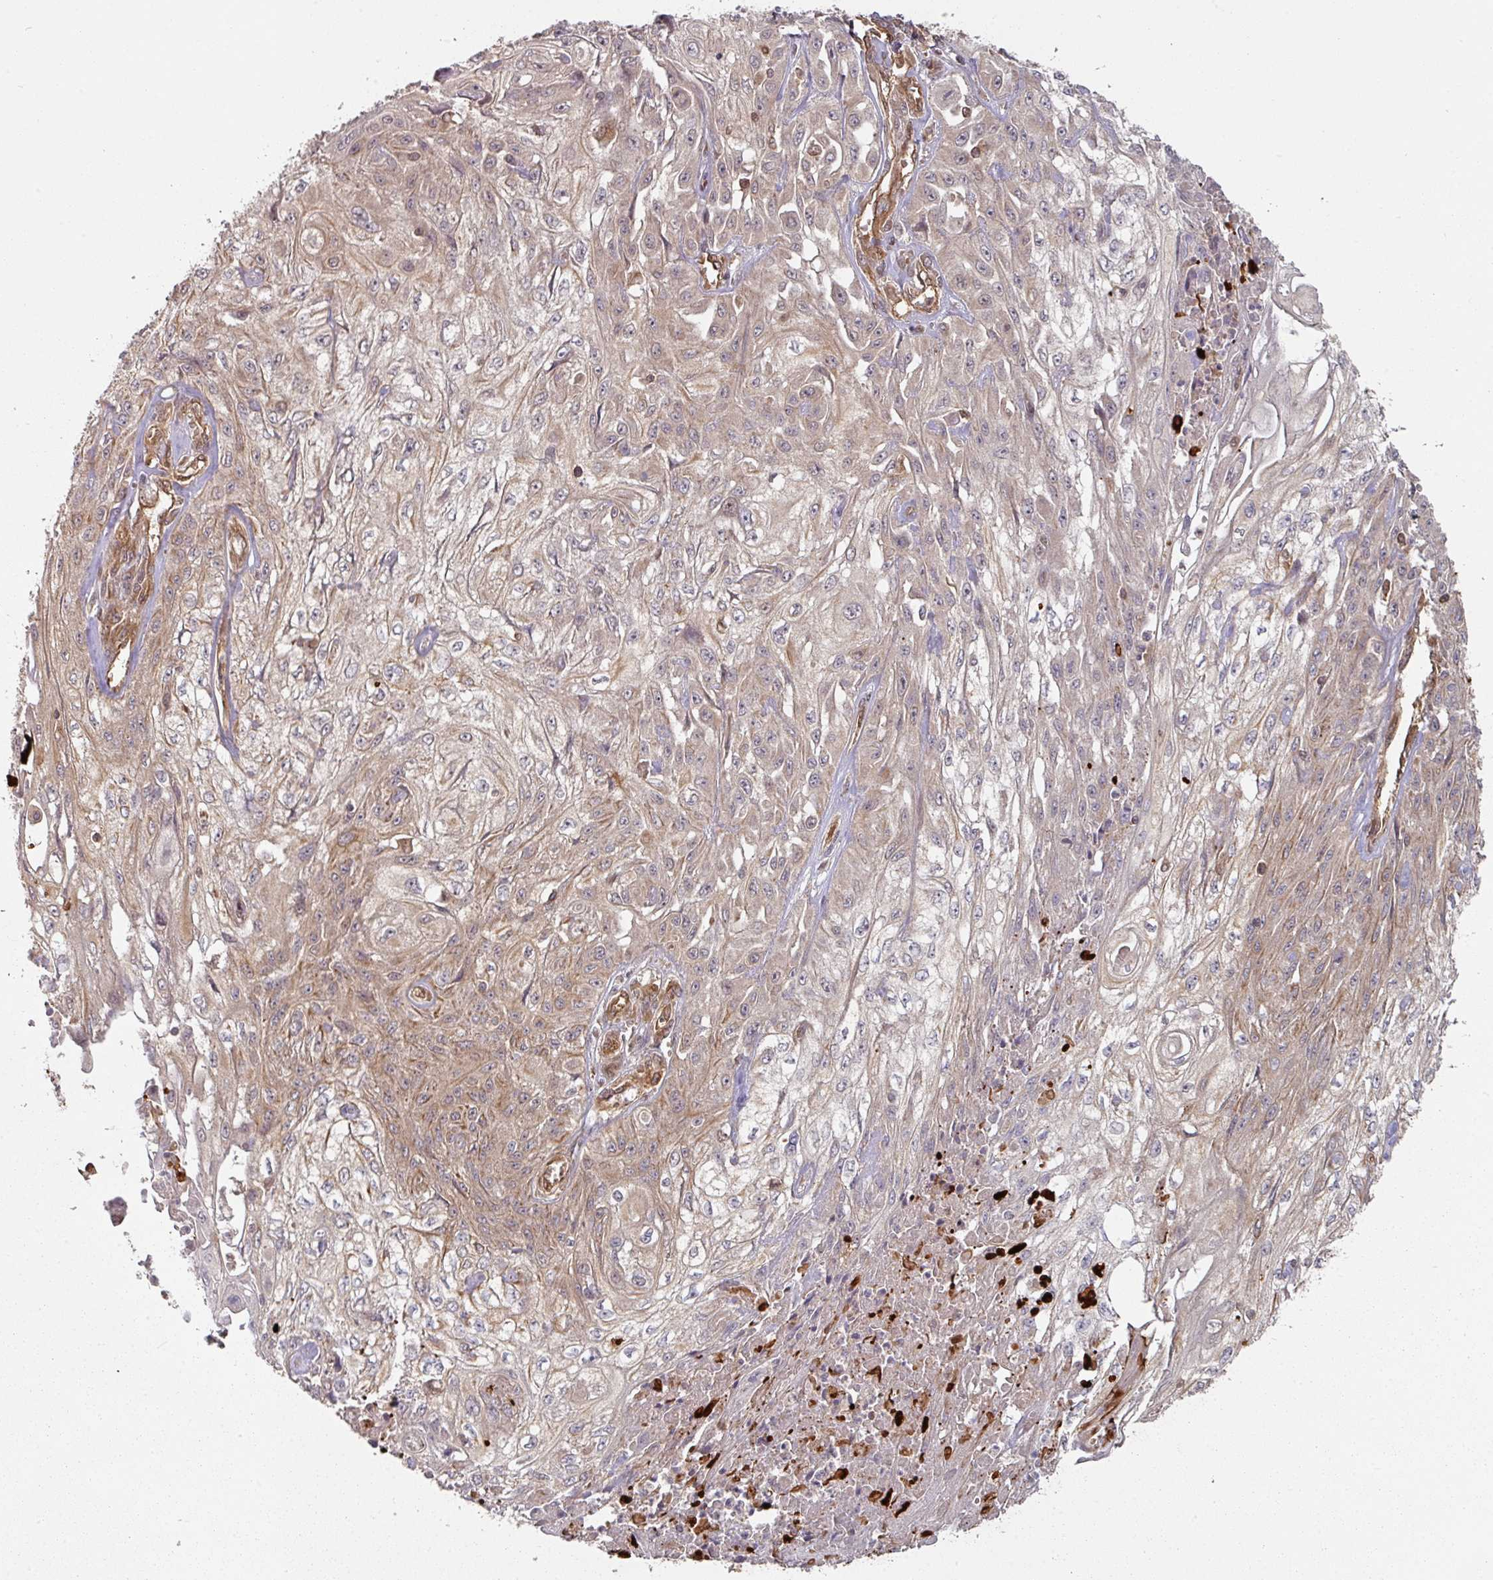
{"staining": {"intensity": "weak", "quantity": "25%-75%", "location": "cytoplasmic/membranous"}, "tissue": "skin cancer", "cell_type": "Tumor cells", "image_type": "cancer", "snomed": [{"axis": "morphology", "description": "Squamous cell carcinoma, NOS"}, {"axis": "morphology", "description": "Squamous cell carcinoma, metastatic, NOS"}, {"axis": "topography", "description": "Skin"}, {"axis": "topography", "description": "Lymph node"}], "caption": "Skin cancer (metastatic squamous cell carcinoma) stained with DAB IHC demonstrates low levels of weak cytoplasmic/membranous positivity in approximately 25%-75% of tumor cells.", "gene": "EIF4EBP2", "patient": {"sex": "male", "age": 75}}